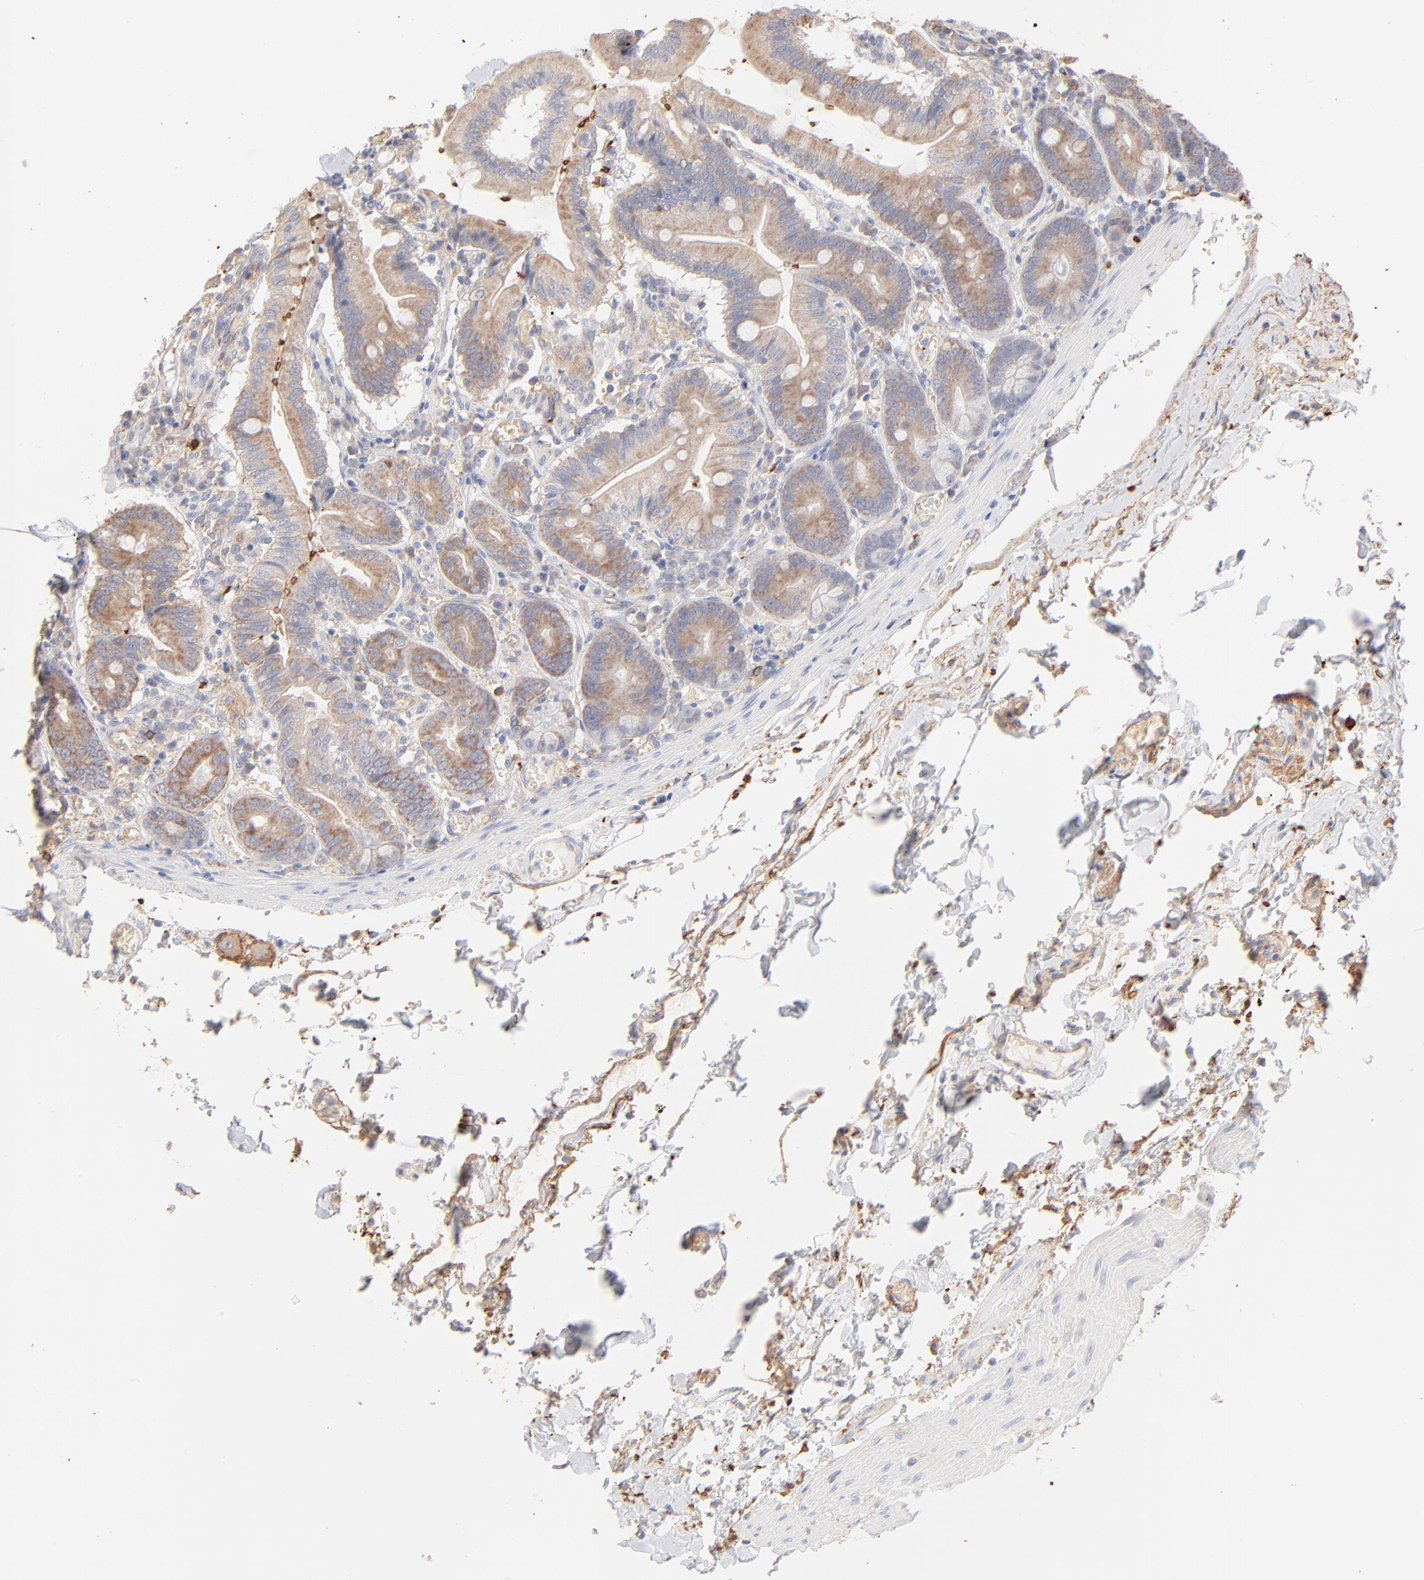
{"staining": {"intensity": "weak", "quantity": ">75%", "location": "cytoplasmic/membranous"}, "tissue": "small intestine", "cell_type": "Glandular cells", "image_type": "normal", "snomed": [{"axis": "morphology", "description": "Normal tissue, NOS"}, {"axis": "topography", "description": "Small intestine"}], "caption": "Immunohistochemical staining of normal human small intestine exhibits low levels of weak cytoplasmic/membranous staining in about >75% of glandular cells.", "gene": "SPTB", "patient": {"sex": "male", "age": 71}}